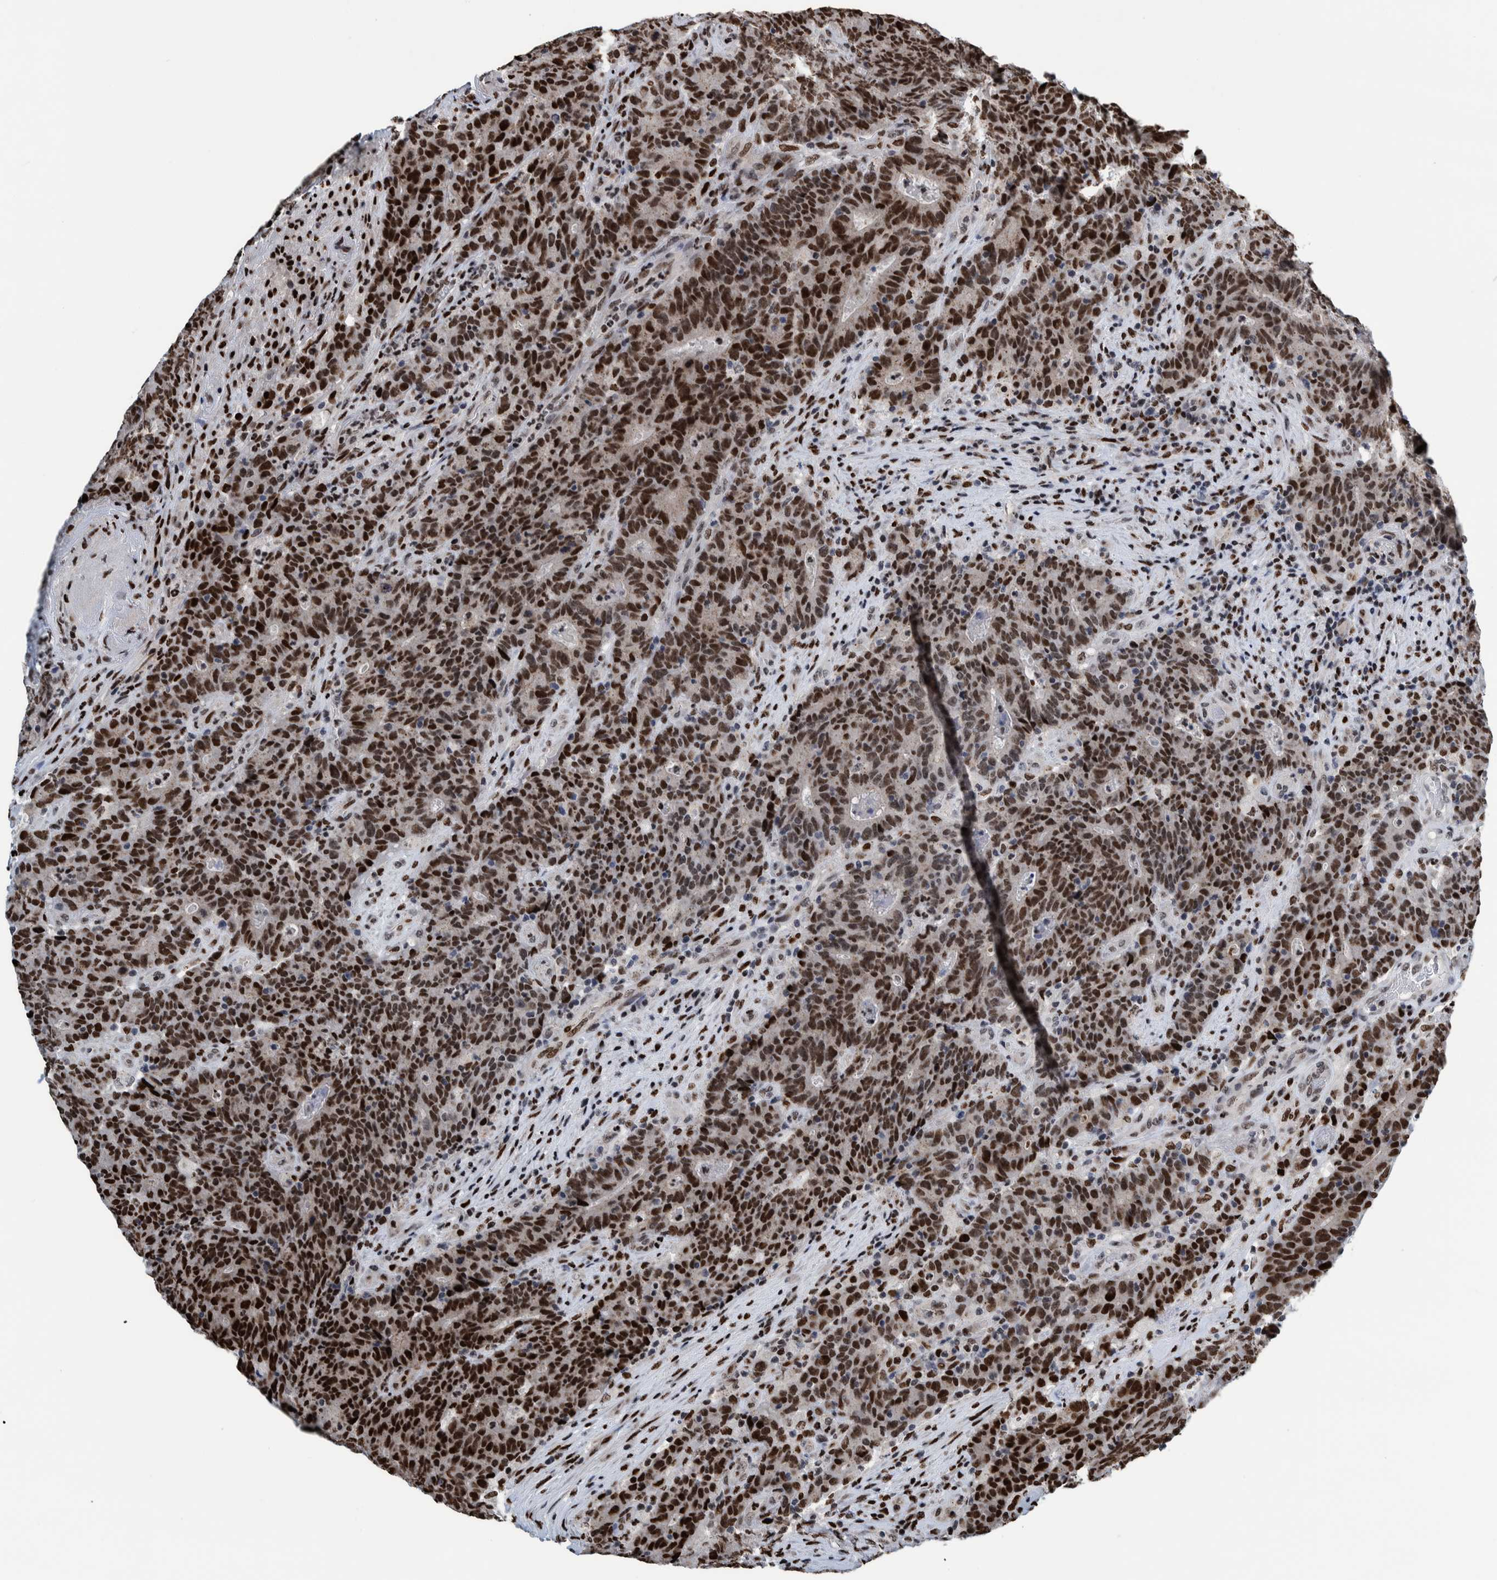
{"staining": {"intensity": "strong", "quantity": ">75%", "location": "nuclear"}, "tissue": "colorectal cancer", "cell_type": "Tumor cells", "image_type": "cancer", "snomed": [{"axis": "morphology", "description": "Normal tissue, NOS"}, {"axis": "morphology", "description": "Adenocarcinoma, NOS"}, {"axis": "topography", "description": "Colon"}], "caption": "Colorectal cancer (adenocarcinoma) stained with a brown dye exhibits strong nuclear positive expression in about >75% of tumor cells.", "gene": "HEATR9", "patient": {"sex": "female", "age": 75}}